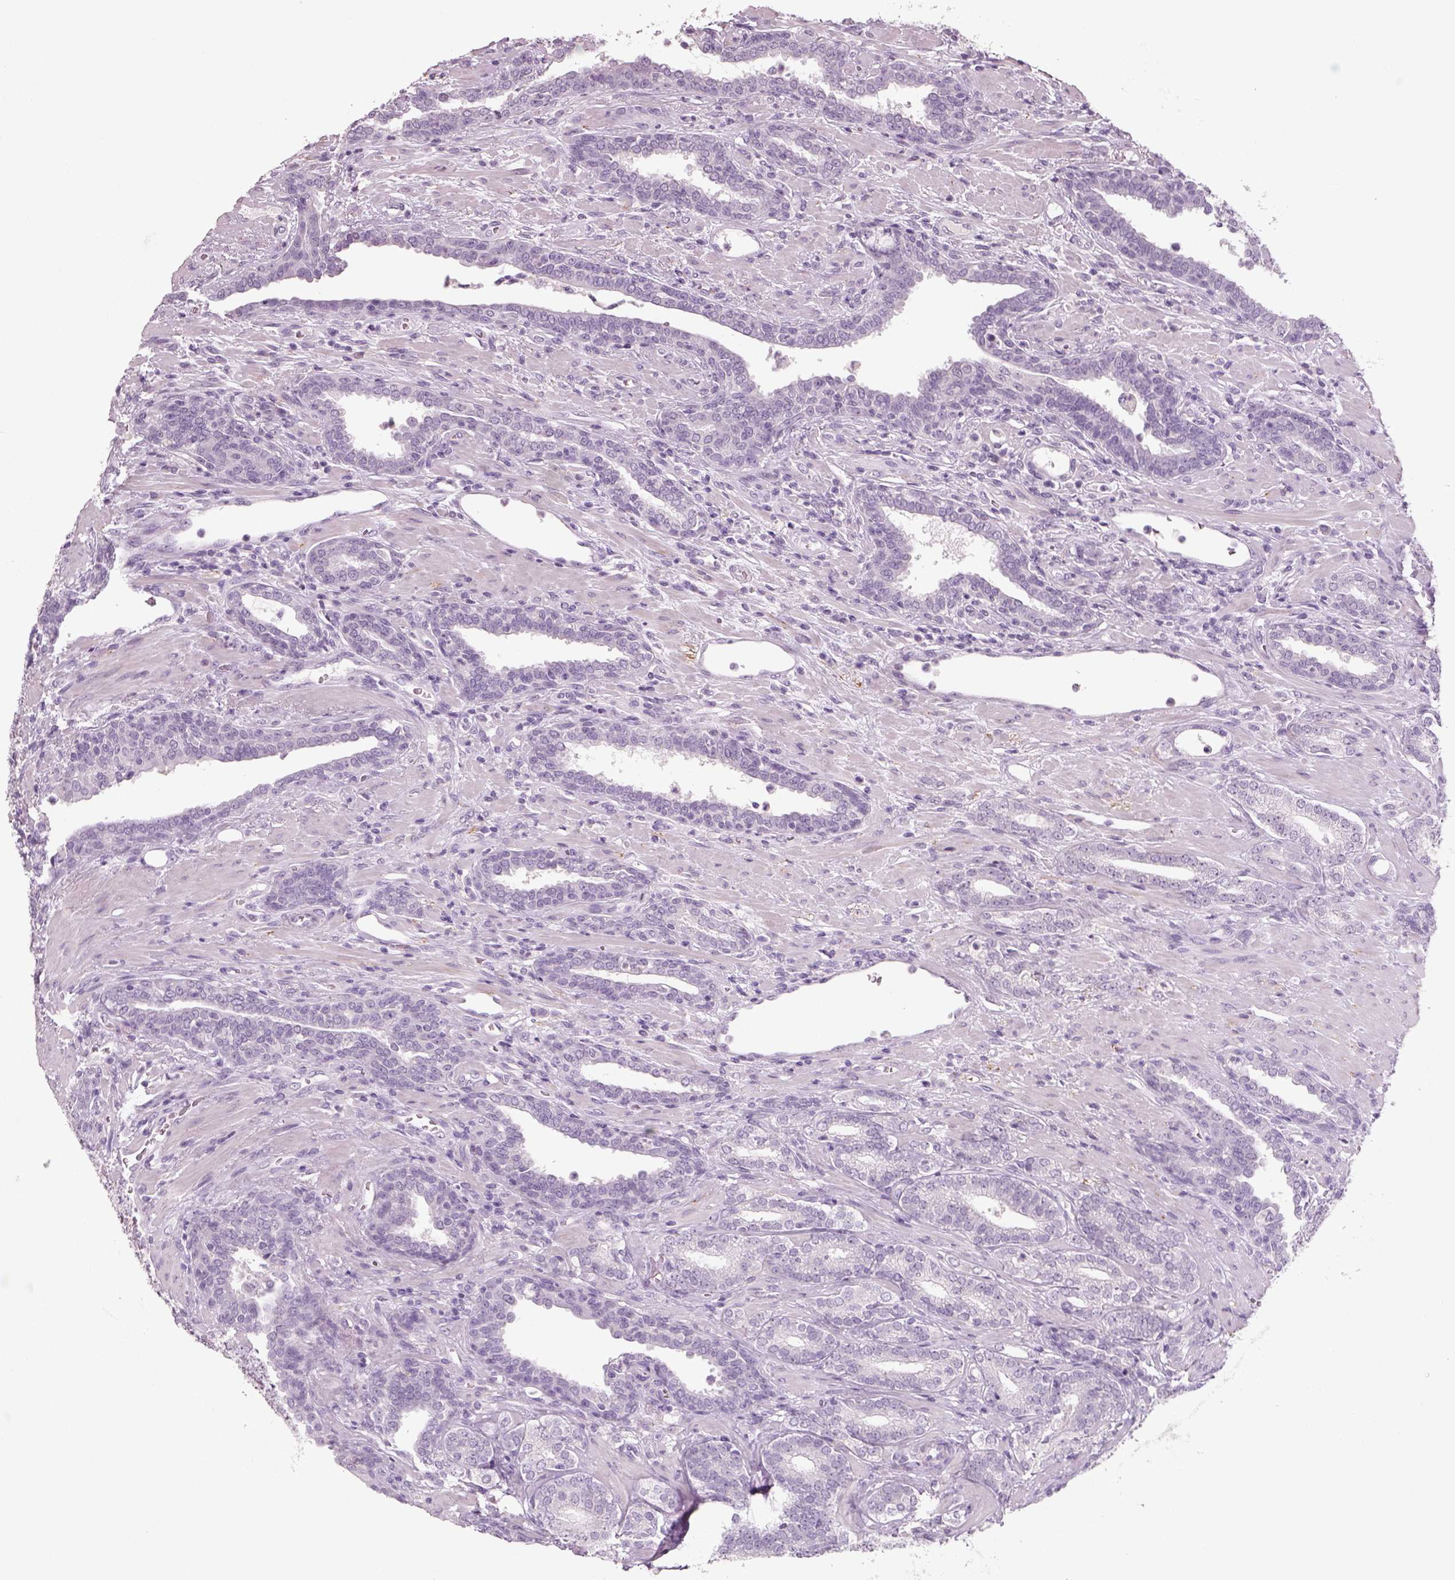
{"staining": {"intensity": "negative", "quantity": "none", "location": "none"}, "tissue": "prostate cancer", "cell_type": "Tumor cells", "image_type": "cancer", "snomed": [{"axis": "morphology", "description": "Adenocarcinoma, Low grade"}, {"axis": "topography", "description": "Prostate"}], "caption": "High magnification brightfield microscopy of prostate cancer (adenocarcinoma (low-grade)) stained with DAB (brown) and counterstained with hematoxylin (blue): tumor cells show no significant staining. (Brightfield microscopy of DAB (3,3'-diaminobenzidine) immunohistochemistry (IHC) at high magnification).", "gene": "SLC6A2", "patient": {"sex": "male", "age": 61}}